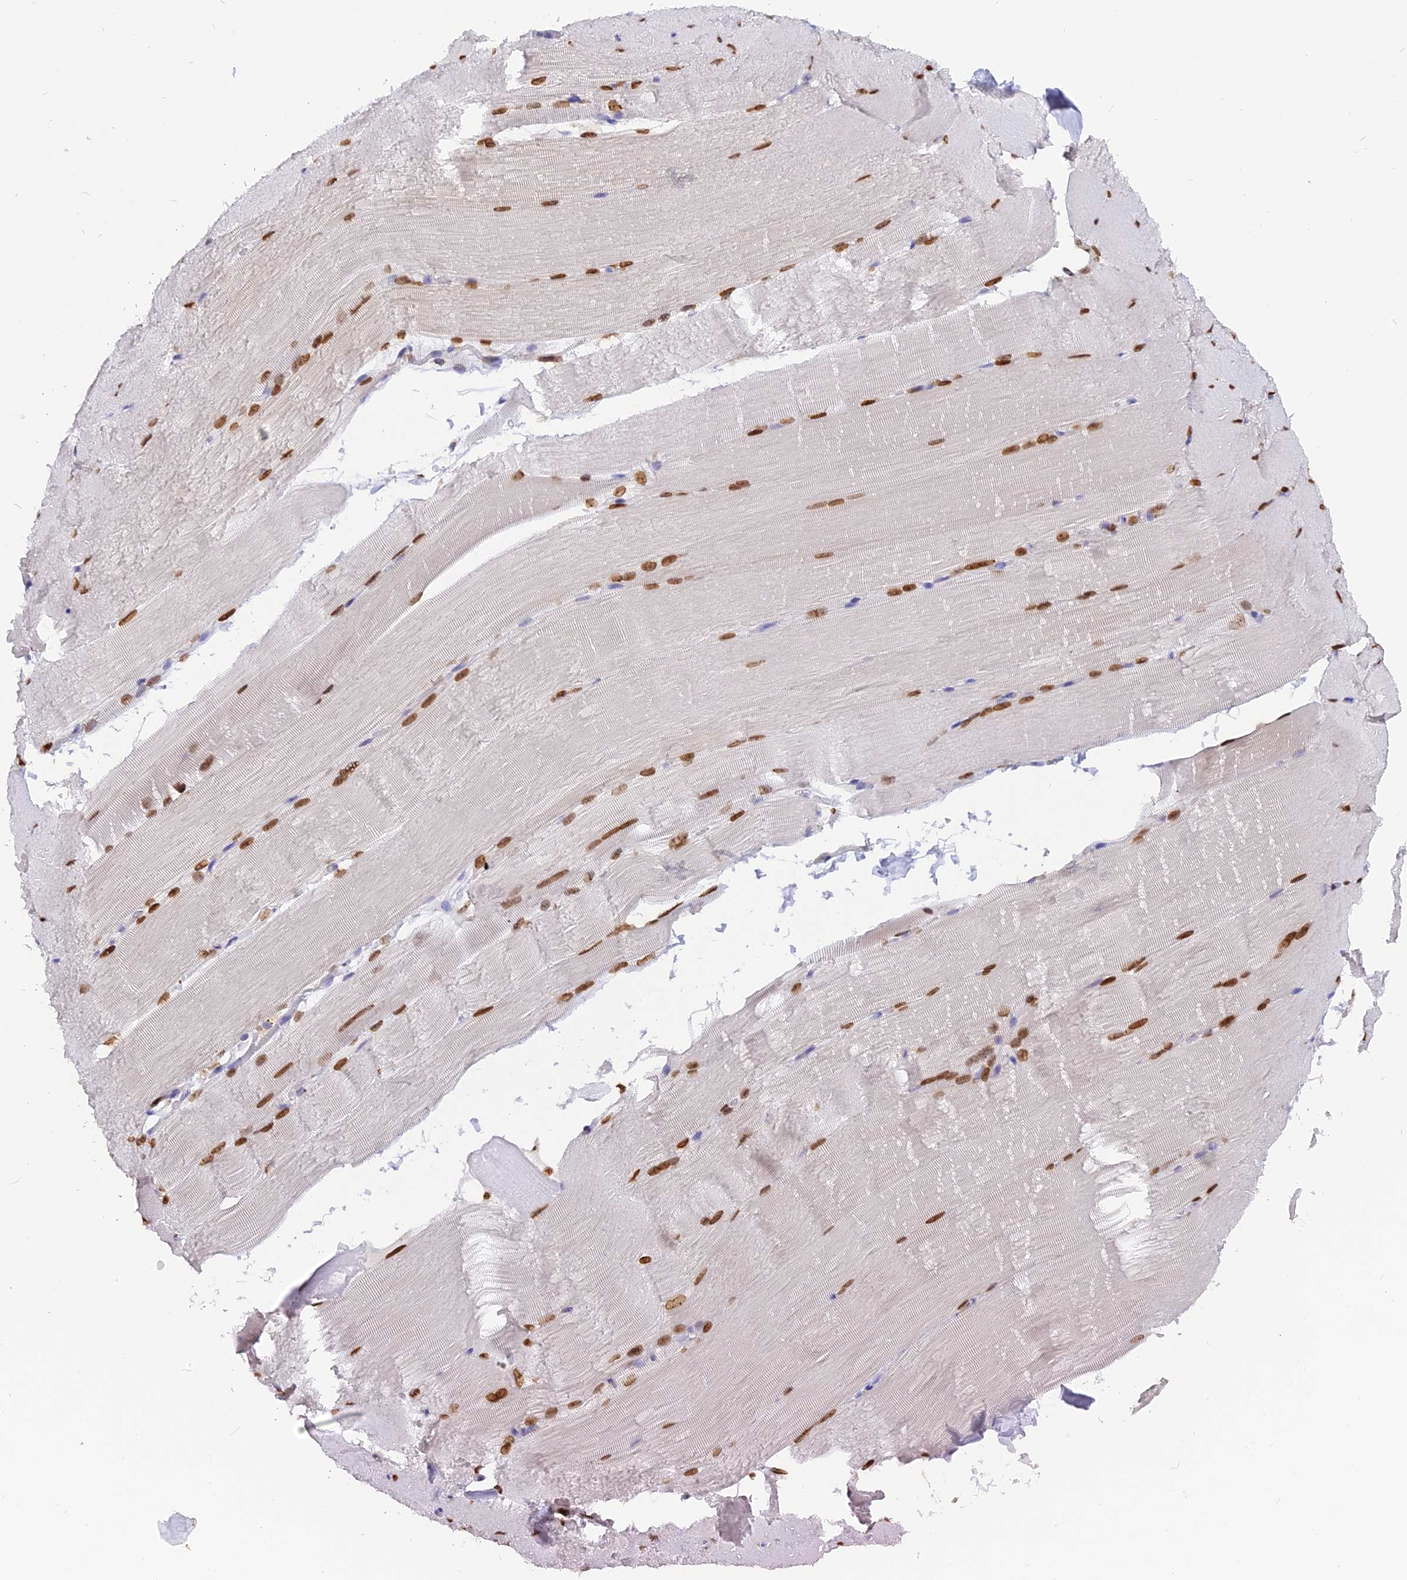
{"staining": {"intensity": "strong", "quantity": "25%-75%", "location": "nuclear"}, "tissue": "skeletal muscle", "cell_type": "Myocytes", "image_type": "normal", "snomed": [{"axis": "morphology", "description": "Normal tissue, NOS"}, {"axis": "topography", "description": "Skeletal muscle"}, {"axis": "topography", "description": "Parathyroid gland"}], "caption": "The image demonstrates staining of normal skeletal muscle, revealing strong nuclear protein positivity (brown color) within myocytes.", "gene": "CENPV", "patient": {"sex": "female", "age": 37}}